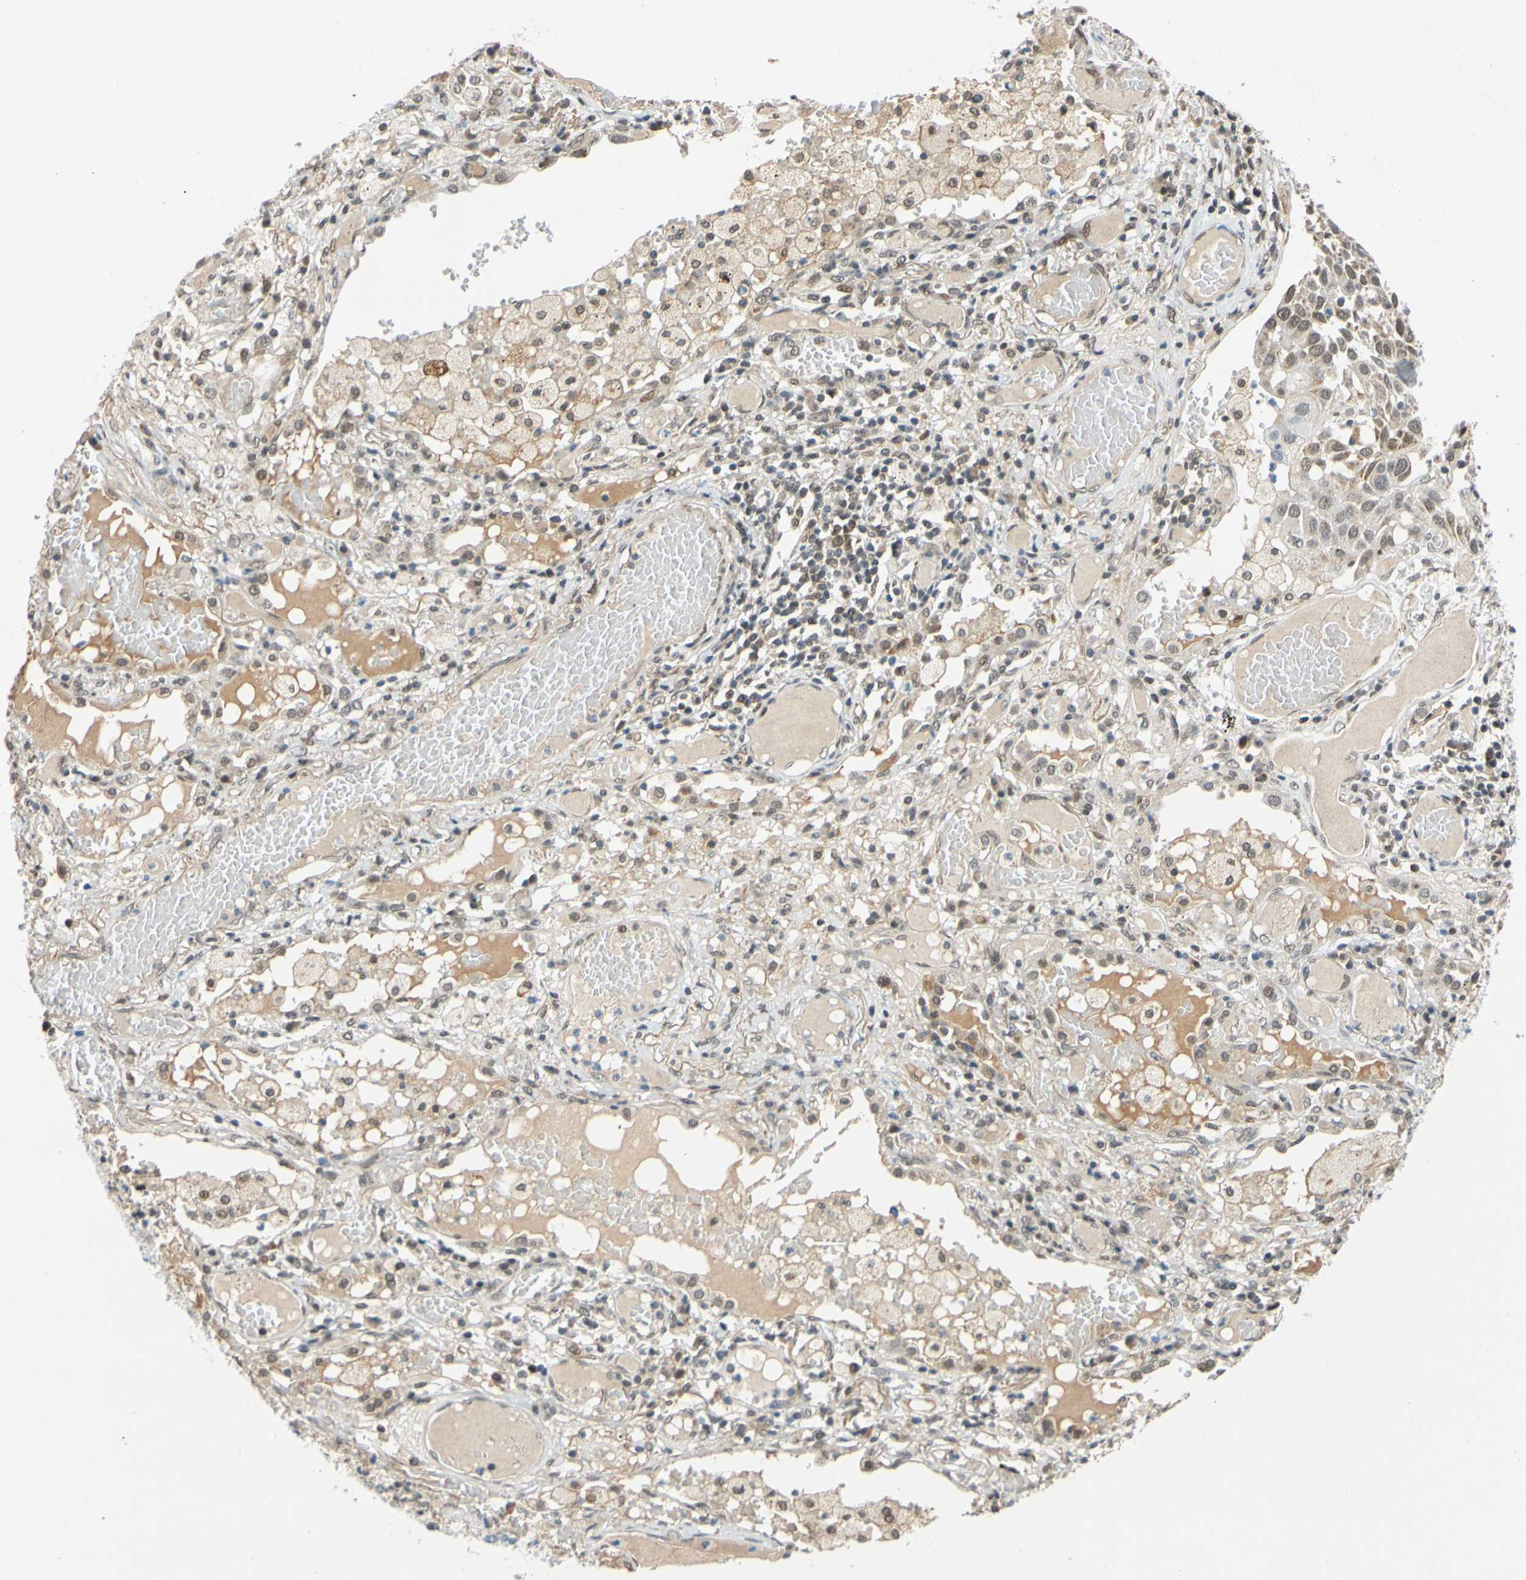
{"staining": {"intensity": "moderate", "quantity": ">75%", "location": "cytoplasmic/membranous,nuclear"}, "tissue": "lung cancer", "cell_type": "Tumor cells", "image_type": "cancer", "snomed": [{"axis": "morphology", "description": "Squamous cell carcinoma, NOS"}, {"axis": "topography", "description": "Lung"}], "caption": "An IHC photomicrograph of tumor tissue is shown. Protein staining in brown highlights moderate cytoplasmic/membranous and nuclear positivity in lung cancer (squamous cell carcinoma) within tumor cells.", "gene": "POGZ", "patient": {"sex": "male", "age": 71}}